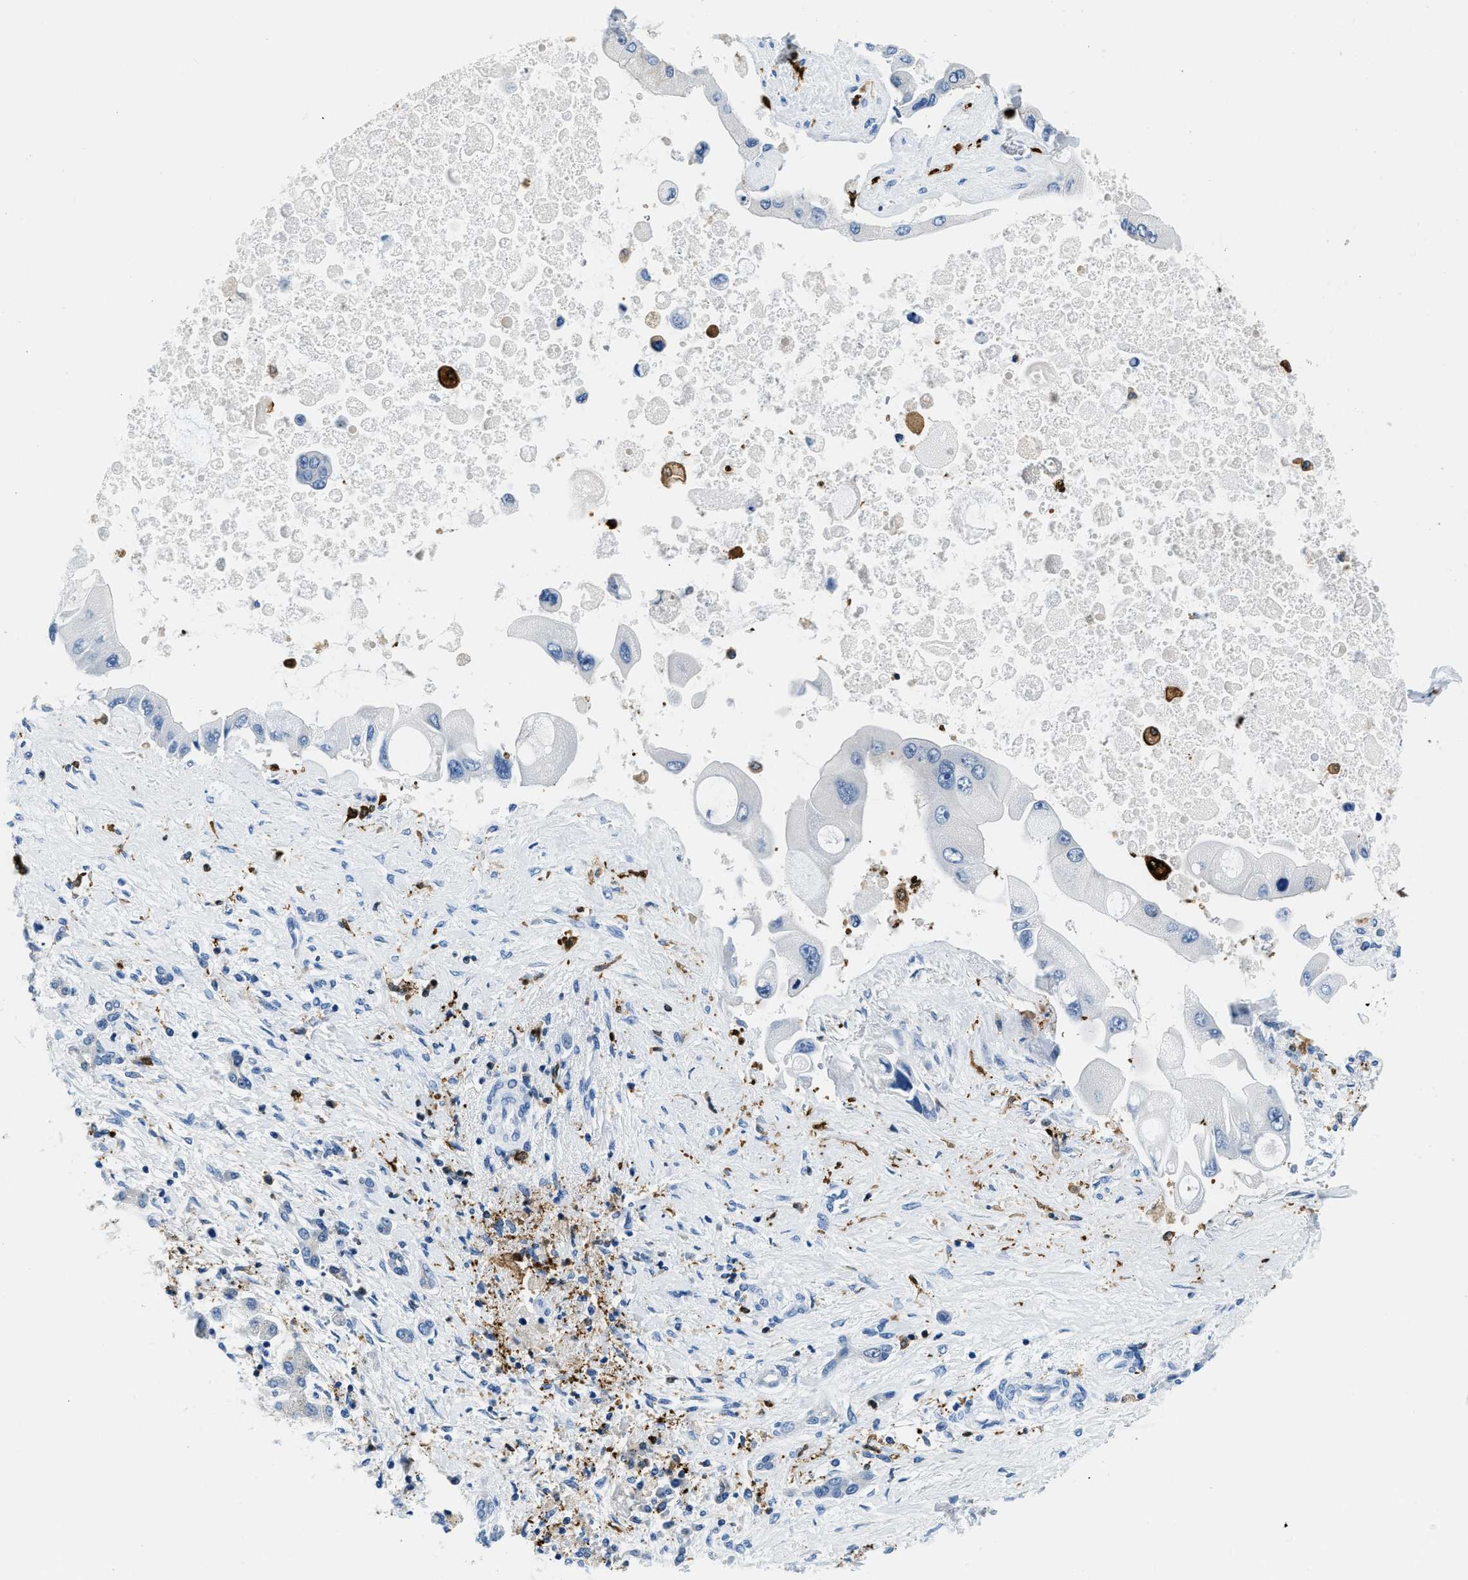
{"staining": {"intensity": "negative", "quantity": "none", "location": "none"}, "tissue": "liver cancer", "cell_type": "Tumor cells", "image_type": "cancer", "snomed": [{"axis": "morphology", "description": "Cholangiocarcinoma"}, {"axis": "topography", "description": "Liver"}], "caption": "This is a histopathology image of IHC staining of liver cholangiocarcinoma, which shows no positivity in tumor cells.", "gene": "CAPG", "patient": {"sex": "male", "age": 50}}